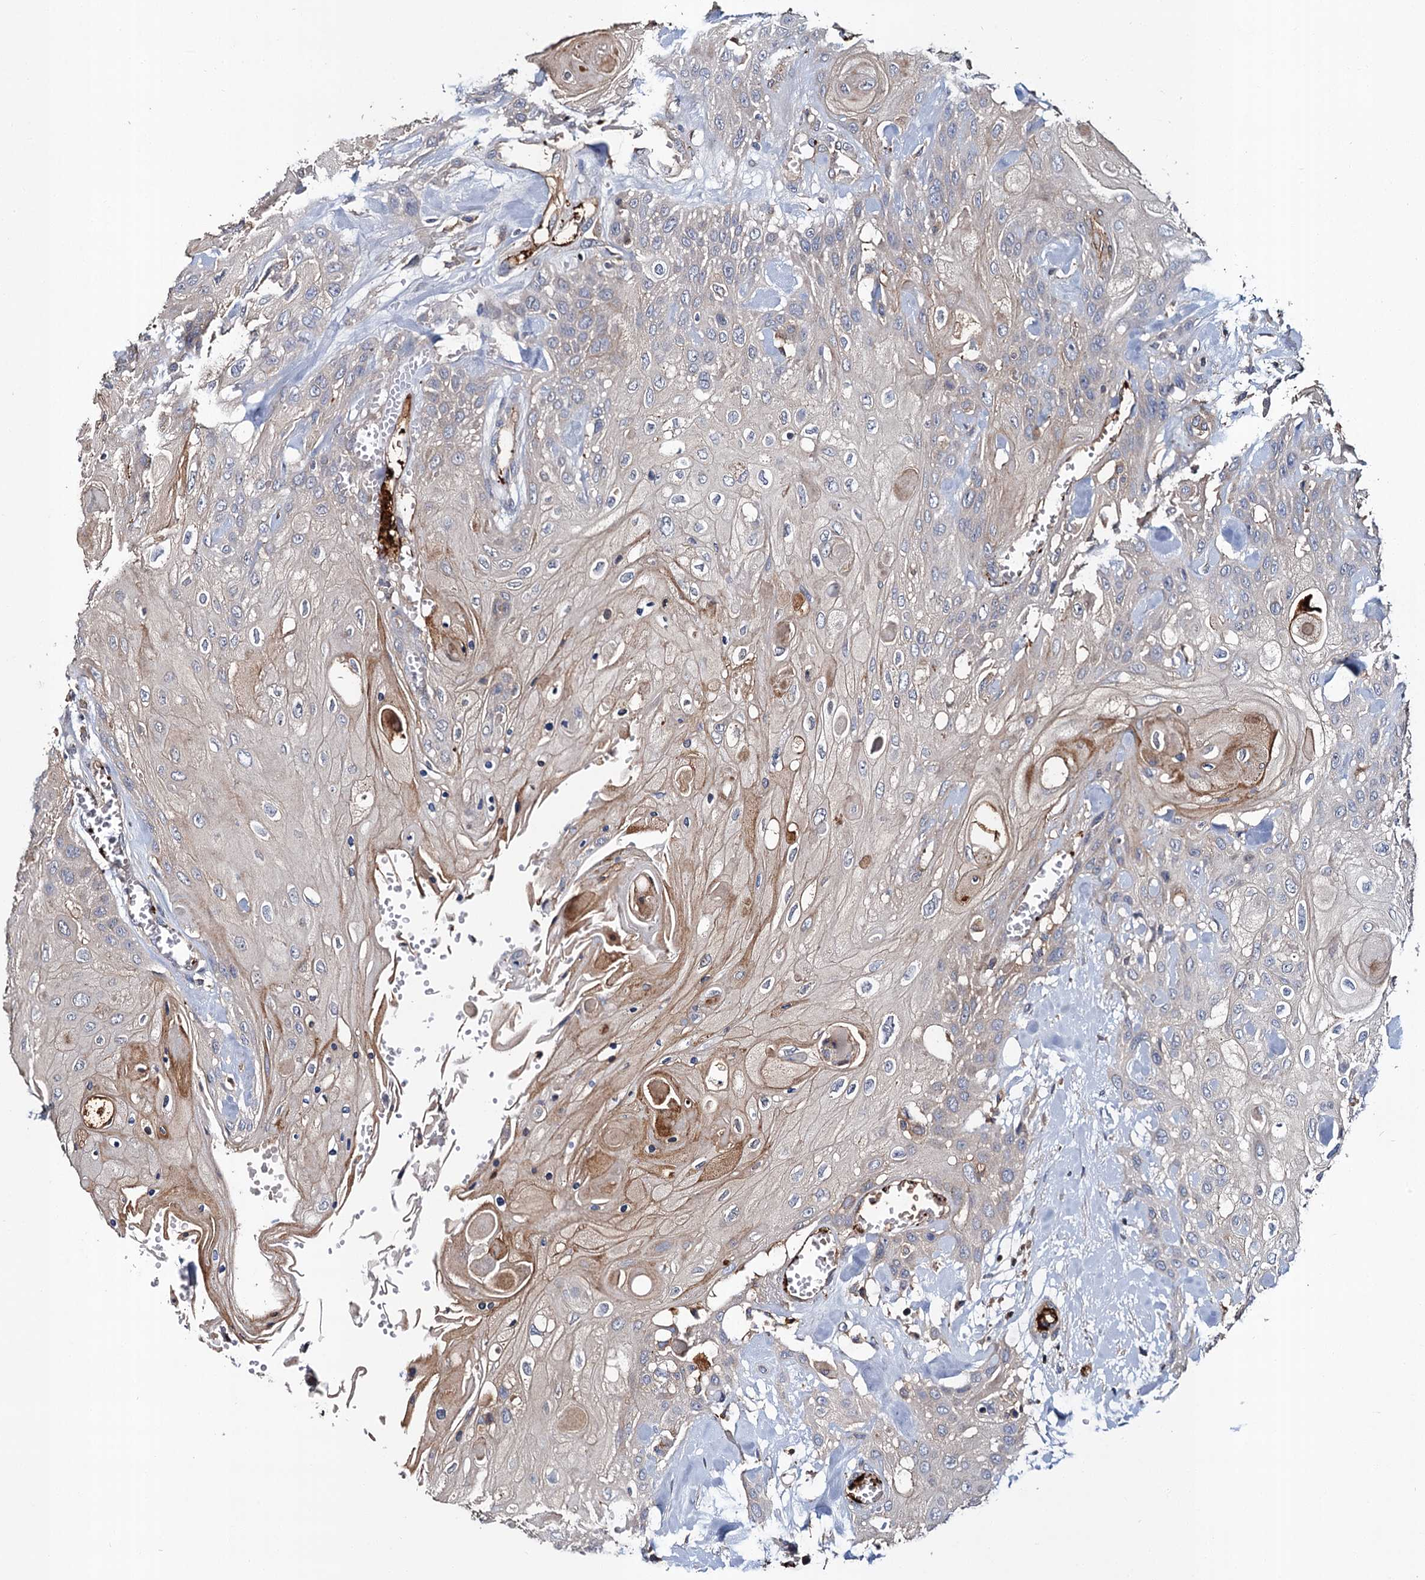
{"staining": {"intensity": "weak", "quantity": "<25%", "location": "cytoplasmic/membranous"}, "tissue": "head and neck cancer", "cell_type": "Tumor cells", "image_type": "cancer", "snomed": [{"axis": "morphology", "description": "Squamous cell carcinoma, NOS"}, {"axis": "topography", "description": "Head-Neck"}], "caption": "Squamous cell carcinoma (head and neck) was stained to show a protein in brown. There is no significant staining in tumor cells.", "gene": "CACNA1C", "patient": {"sex": "female", "age": 43}}